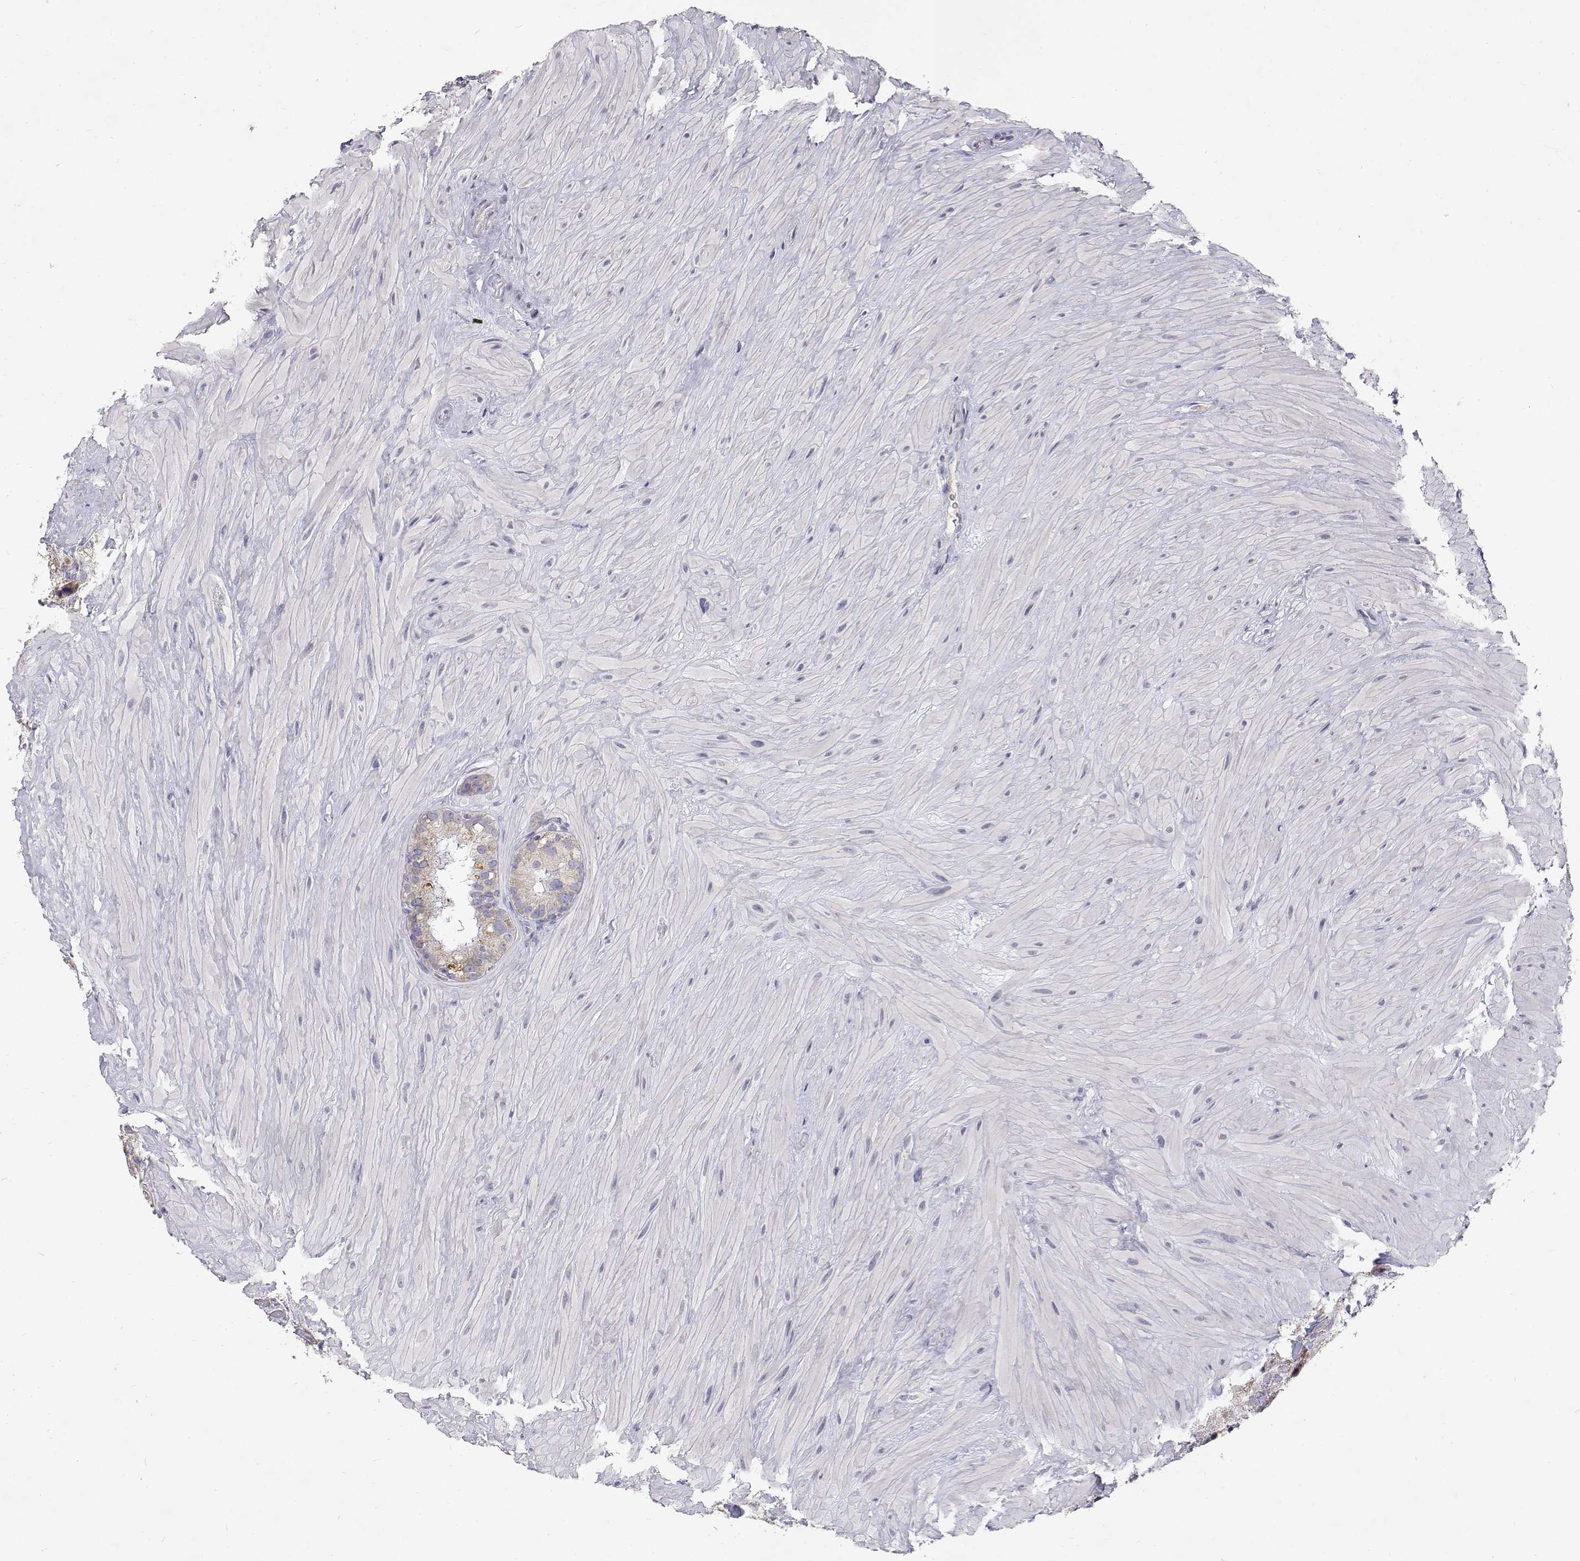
{"staining": {"intensity": "negative", "quantity": "none", "location": "none"}, "tissue": "seminal vesicle", "cell_type": "Glandular cells", "image_type": "normal", "snomed": [{"axis": "morphology", "description": "Normal tissue, NOS"}, {"axis": "topography", "description": "Seminal veicle"}], "caption": "Immunohistochemistry micrograph of unremarkable human seminal vesicle stained for a protein (brown), which displays no positivity in glandular cells. (IHC, brightfield microscopy, high magnification).", "gene": "TRIM60", "patient": {"sex": "male", "age": 60}}